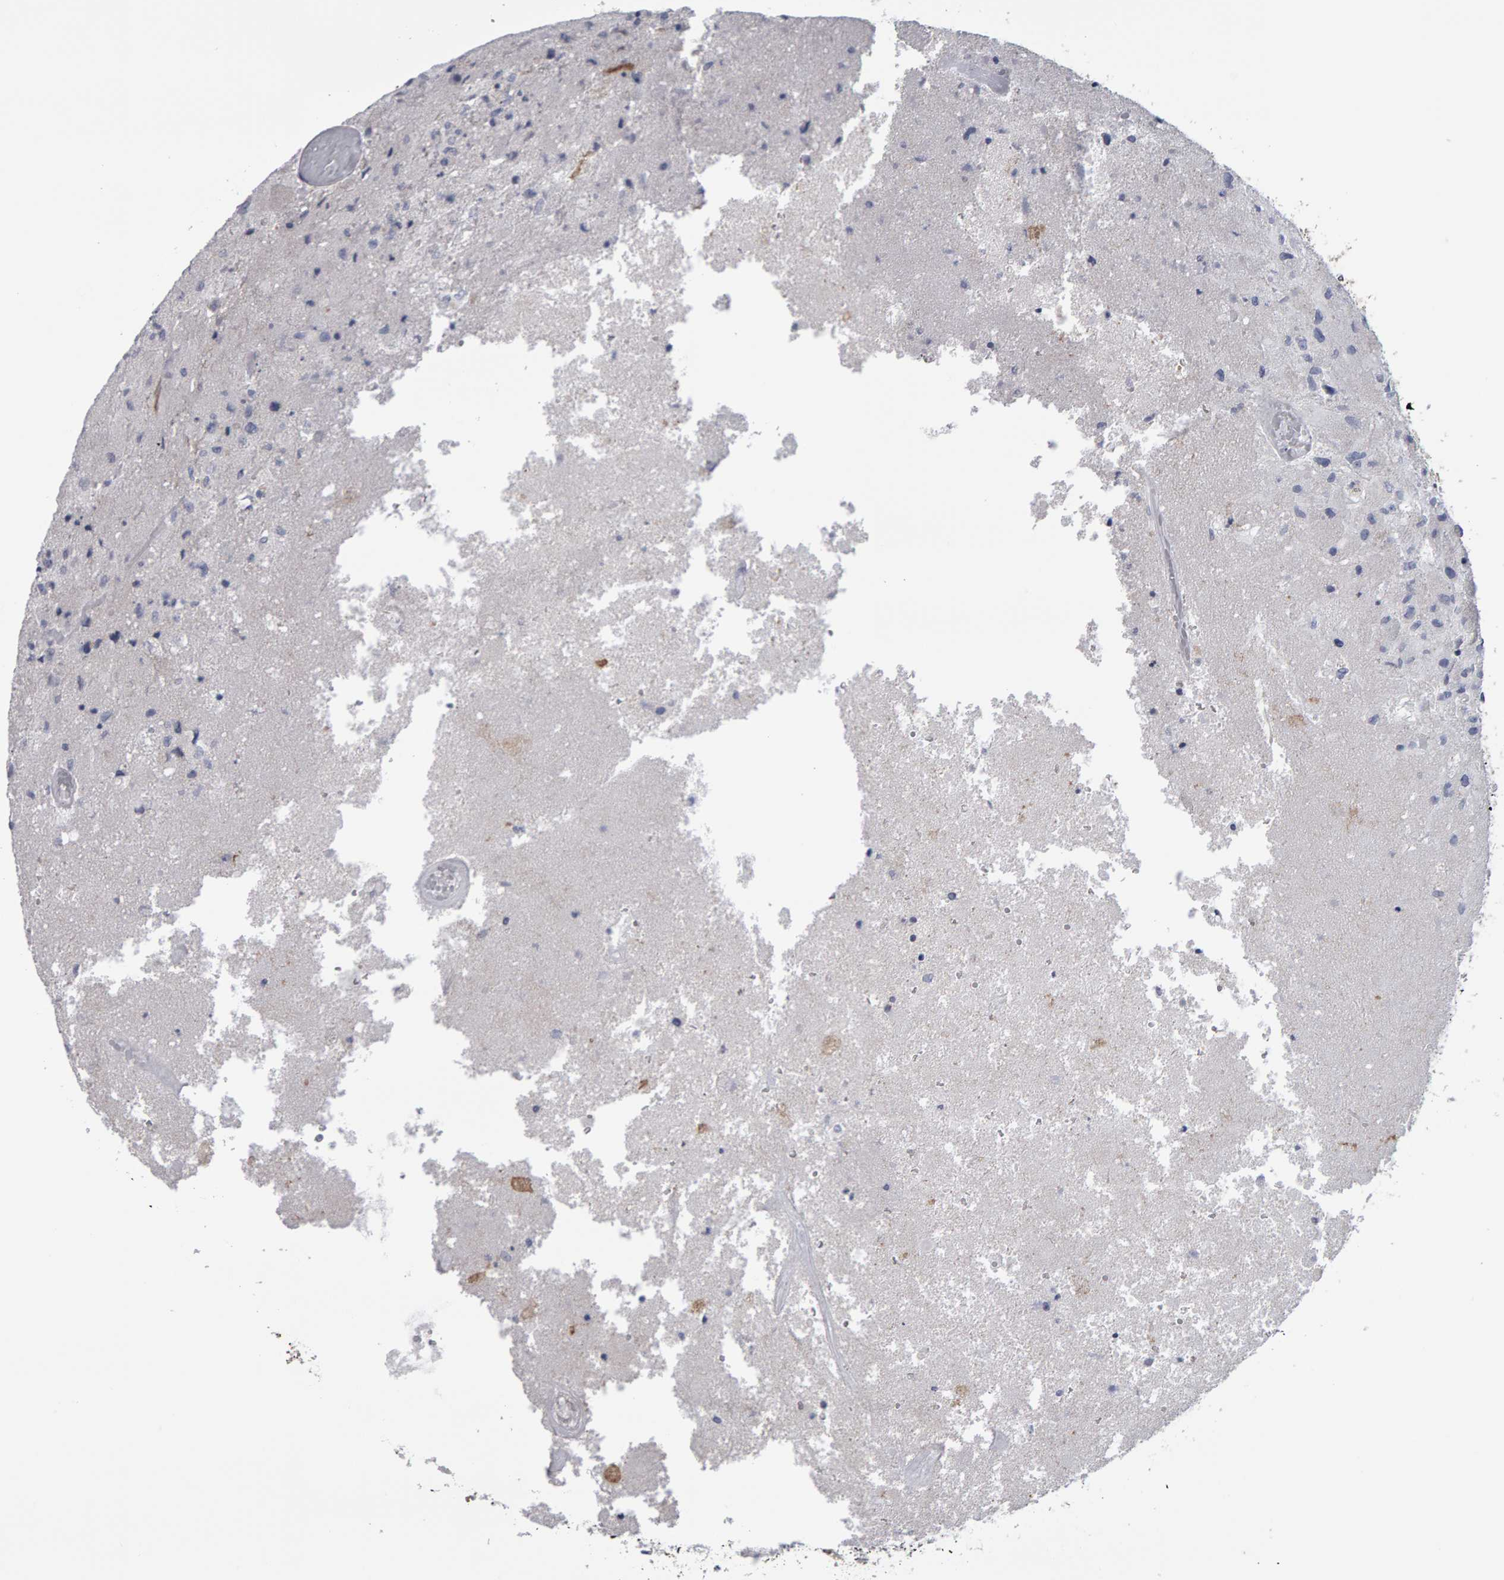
{"staining": {"intensity": "negative", "quantity": "none", "location": "none"}, "tissue": "glioma", "cell_type": "Tumor cells", "image_type": "cancer", "snomed": [{"axis": "morphology", "description": "Normal tissue, NOS"}, {"axis": "morphology", "description": "Glioma, malignant, High grade"}, {"axis": "topography", "description": "Cerebral cortex"}], "caption": "Tumor cells show no significant staining in glioma.", "gene": "CD38", "patient": {"sex": "male", "age": 77}}